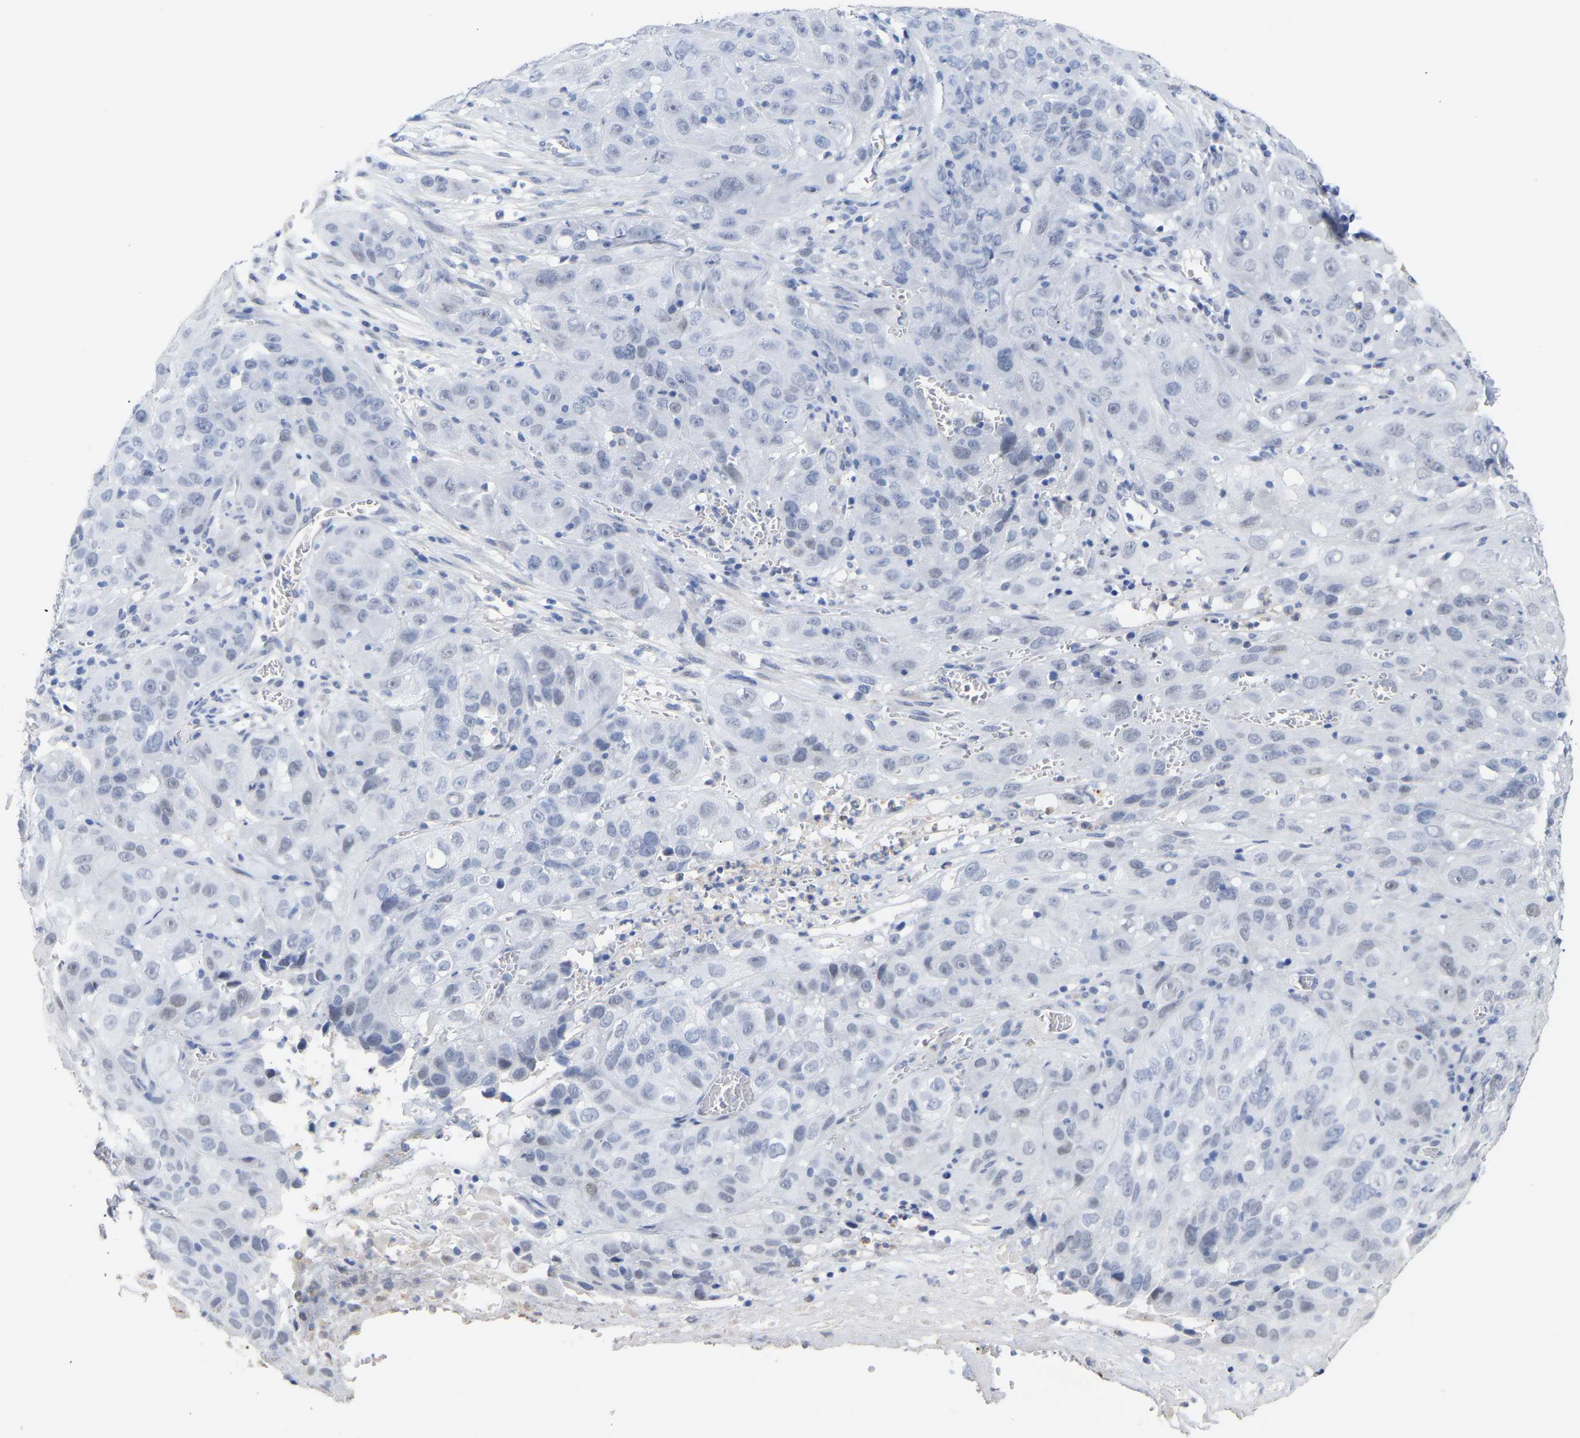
{"staining": {"intensity": "negative", "quantity": "none", "location": "none"}, "tissue": "cervical cancer", "cell_type": "Tumor cells", "image_type": "cancer", "snomed": [{"axis": "morphology", "description": "Squamous cell carcinoma, NOS"}, {"axis": "topography", "description": "Cervix"}], "caption": "Cervical cancer was stained to show a protein in brown. There is no significant positivity in tumor cells.", "gene": "AMPH", "patient": {"sex": "female", "age": 32}}